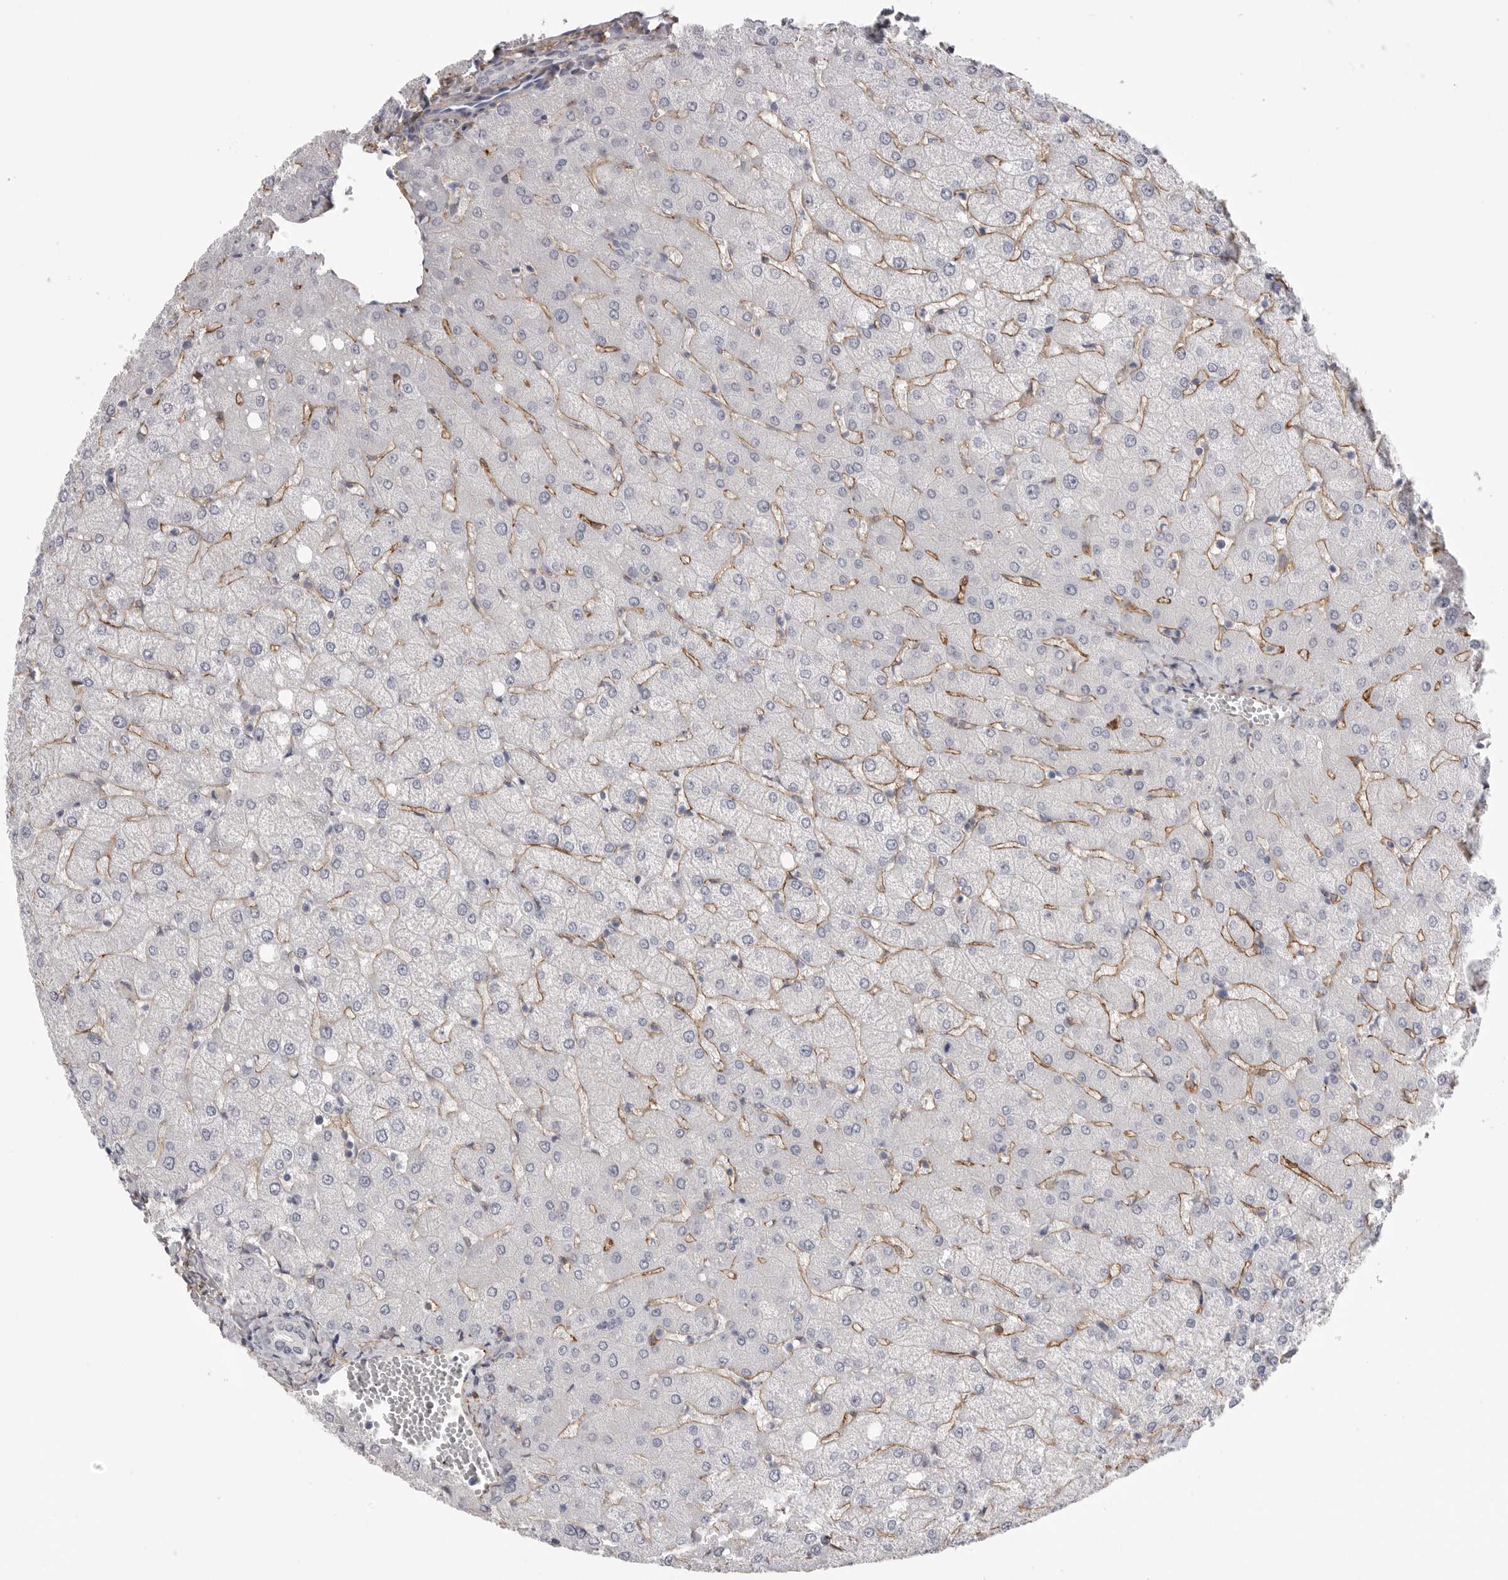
{"staining": {"intensity": "negative", "quantity": "none", "location": "none"}, "tissue": "liver", "cell_type": "Cholangiocytes", "image_type": "normal", "snomed": [{"axis": "morphology", "description": "Normal tissue, NOS"}, {"axis": "topography", "description": "Liver"}], "caption": "A micrograph of human liver is negative for staining in cholangiocytes.", "gene": "AKAP12", "patient": {"sex": "female", "age": 54}}